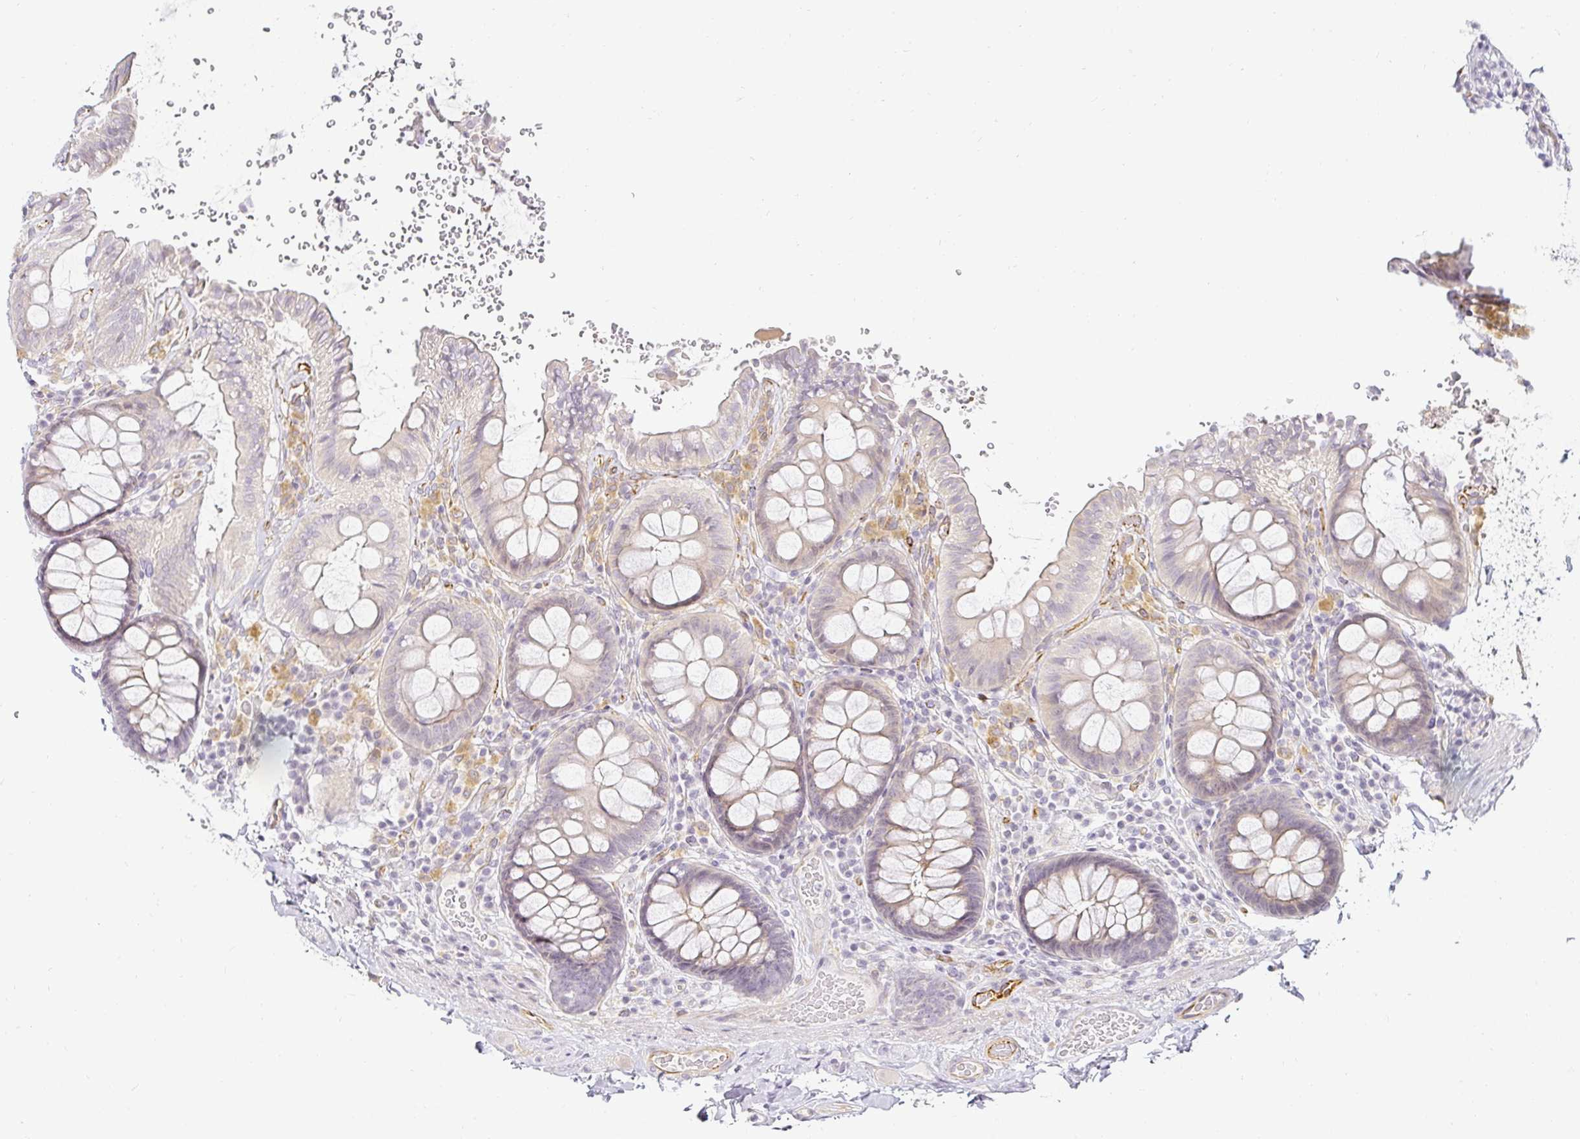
{"staining": {"intensity": "moderate", "quantity": "25%-75%", "location": "cytoplasmic/membranous"}, "tissue": "colon", "cell_type": "Endothelial cells", "image_type": "normal", "snomed": [{"axis": "morphology", "description": "Normal tissue, NOS"}, {"axis": "topography", "description": "Colon"}], "caption": "High-magnification brightfield microscopy of unremarkable colon stained with DAB (brown) and counterstained with hematoxylin (blue). endothelial cells exhibit moderate cytoplasmic/membranous staining is identified in about25%-75% of cells. Immunohistochemistry stains the protein in brown and the nuclei are stained blue.", "gene": "ACAN", "patient": {"sex": "male", "age": 84}}